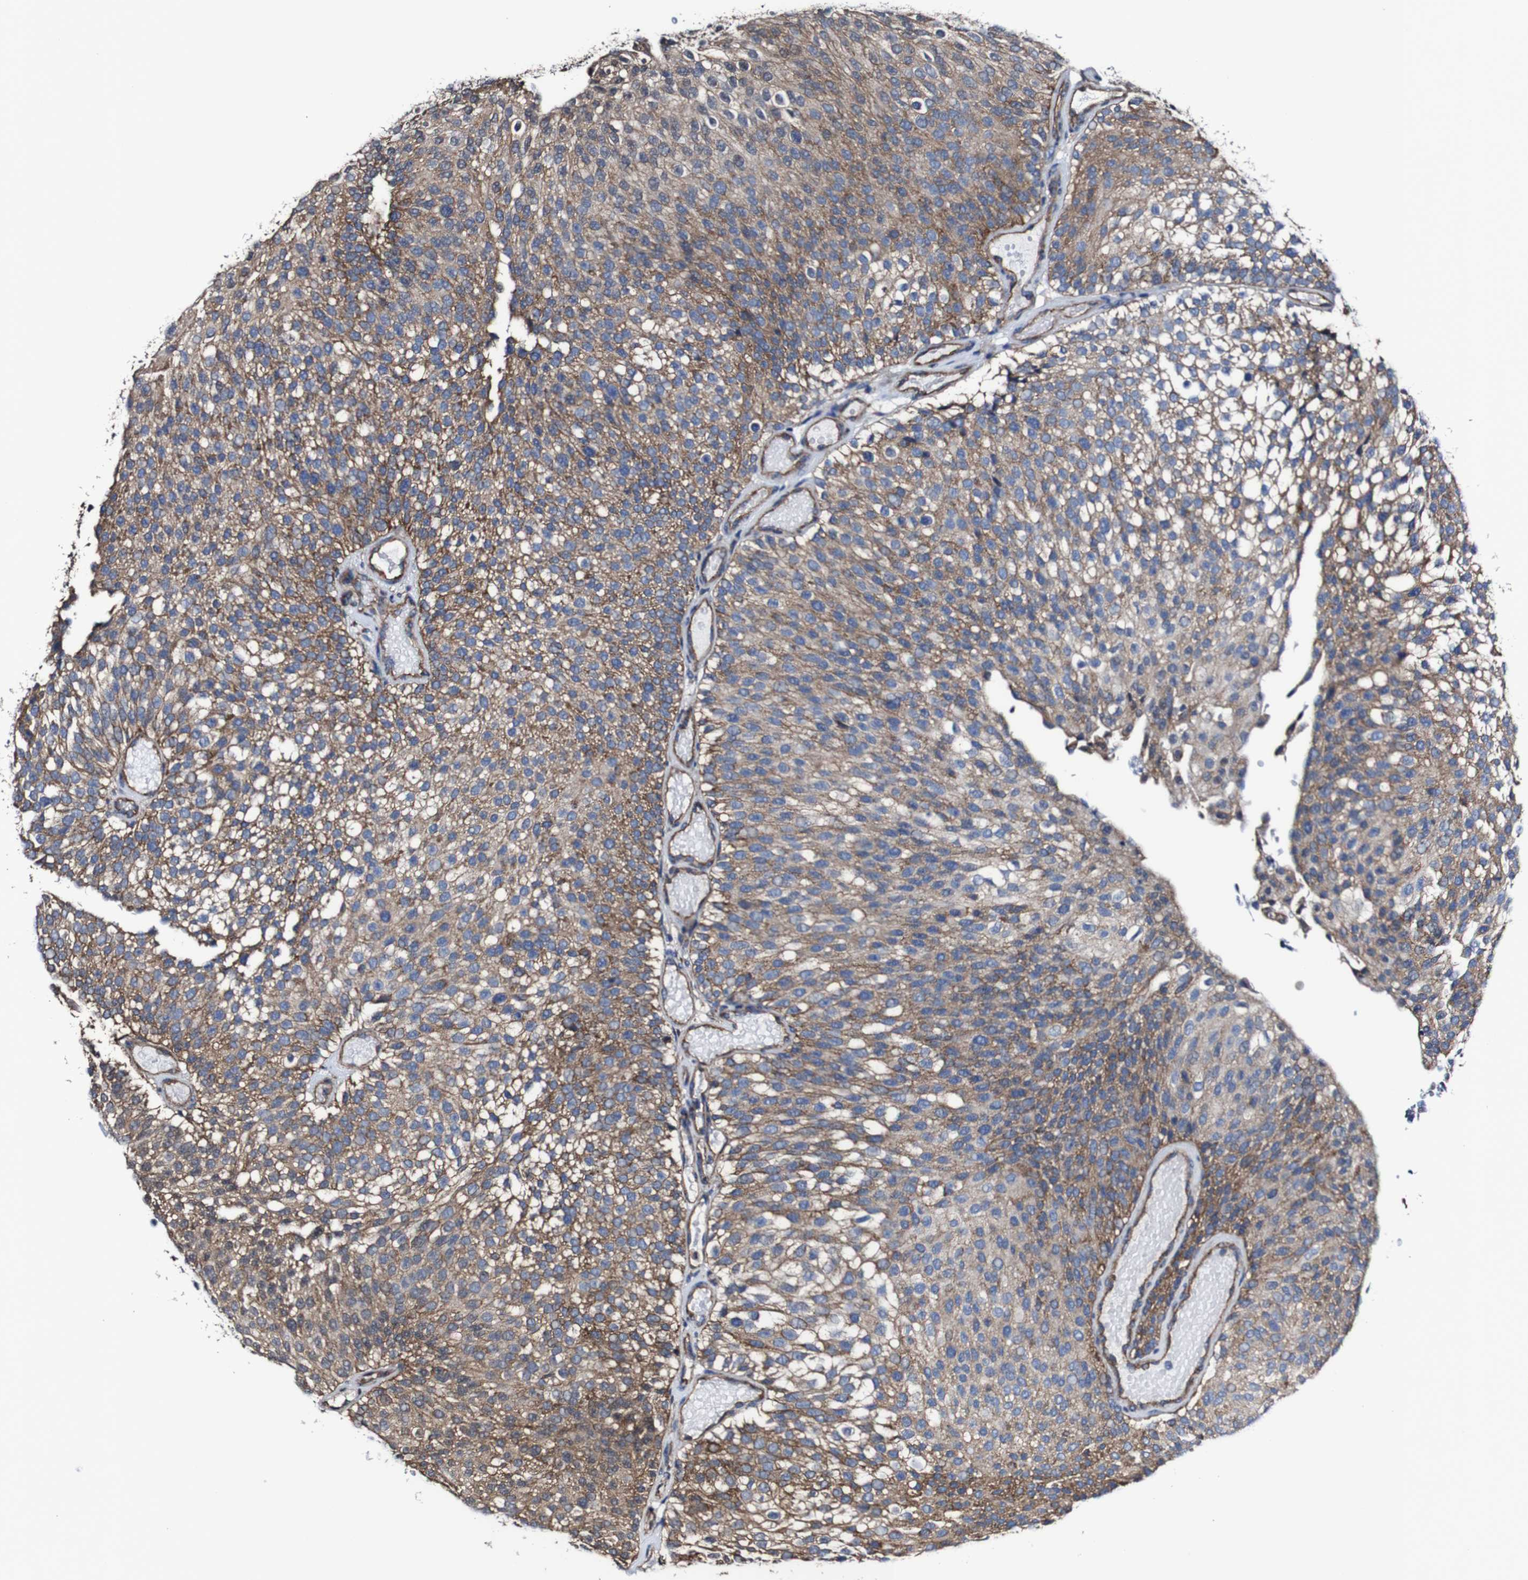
{"staining": {"intensity": "moderate", "quantity": "25%-75%", "location": "cytoplasmic/membranous"}, "tissue": "urothelial cancer", "cell_type": "Tumor cells", "image_type": "cancer", "snomed": [{"axis": "morphology", "description": "Urothelial carcinoma, Low grade"}, {"axis": "topography", "description": "Urinary bladder"}], "caption": "A medium amount of moderate cytoplasmic/membranous staining is identified in approximately 25%-75% of tumor cells in low-grade urothelial carcinoma tissue. The protein is stained brown, and the nuclei are stained in blue (DAB (3,3'-diaminobenzidine) IHC with brightfield microscopy, high magnification).", "gene": "CSF1R", "patient": {"sex": "male", "age": 78}}